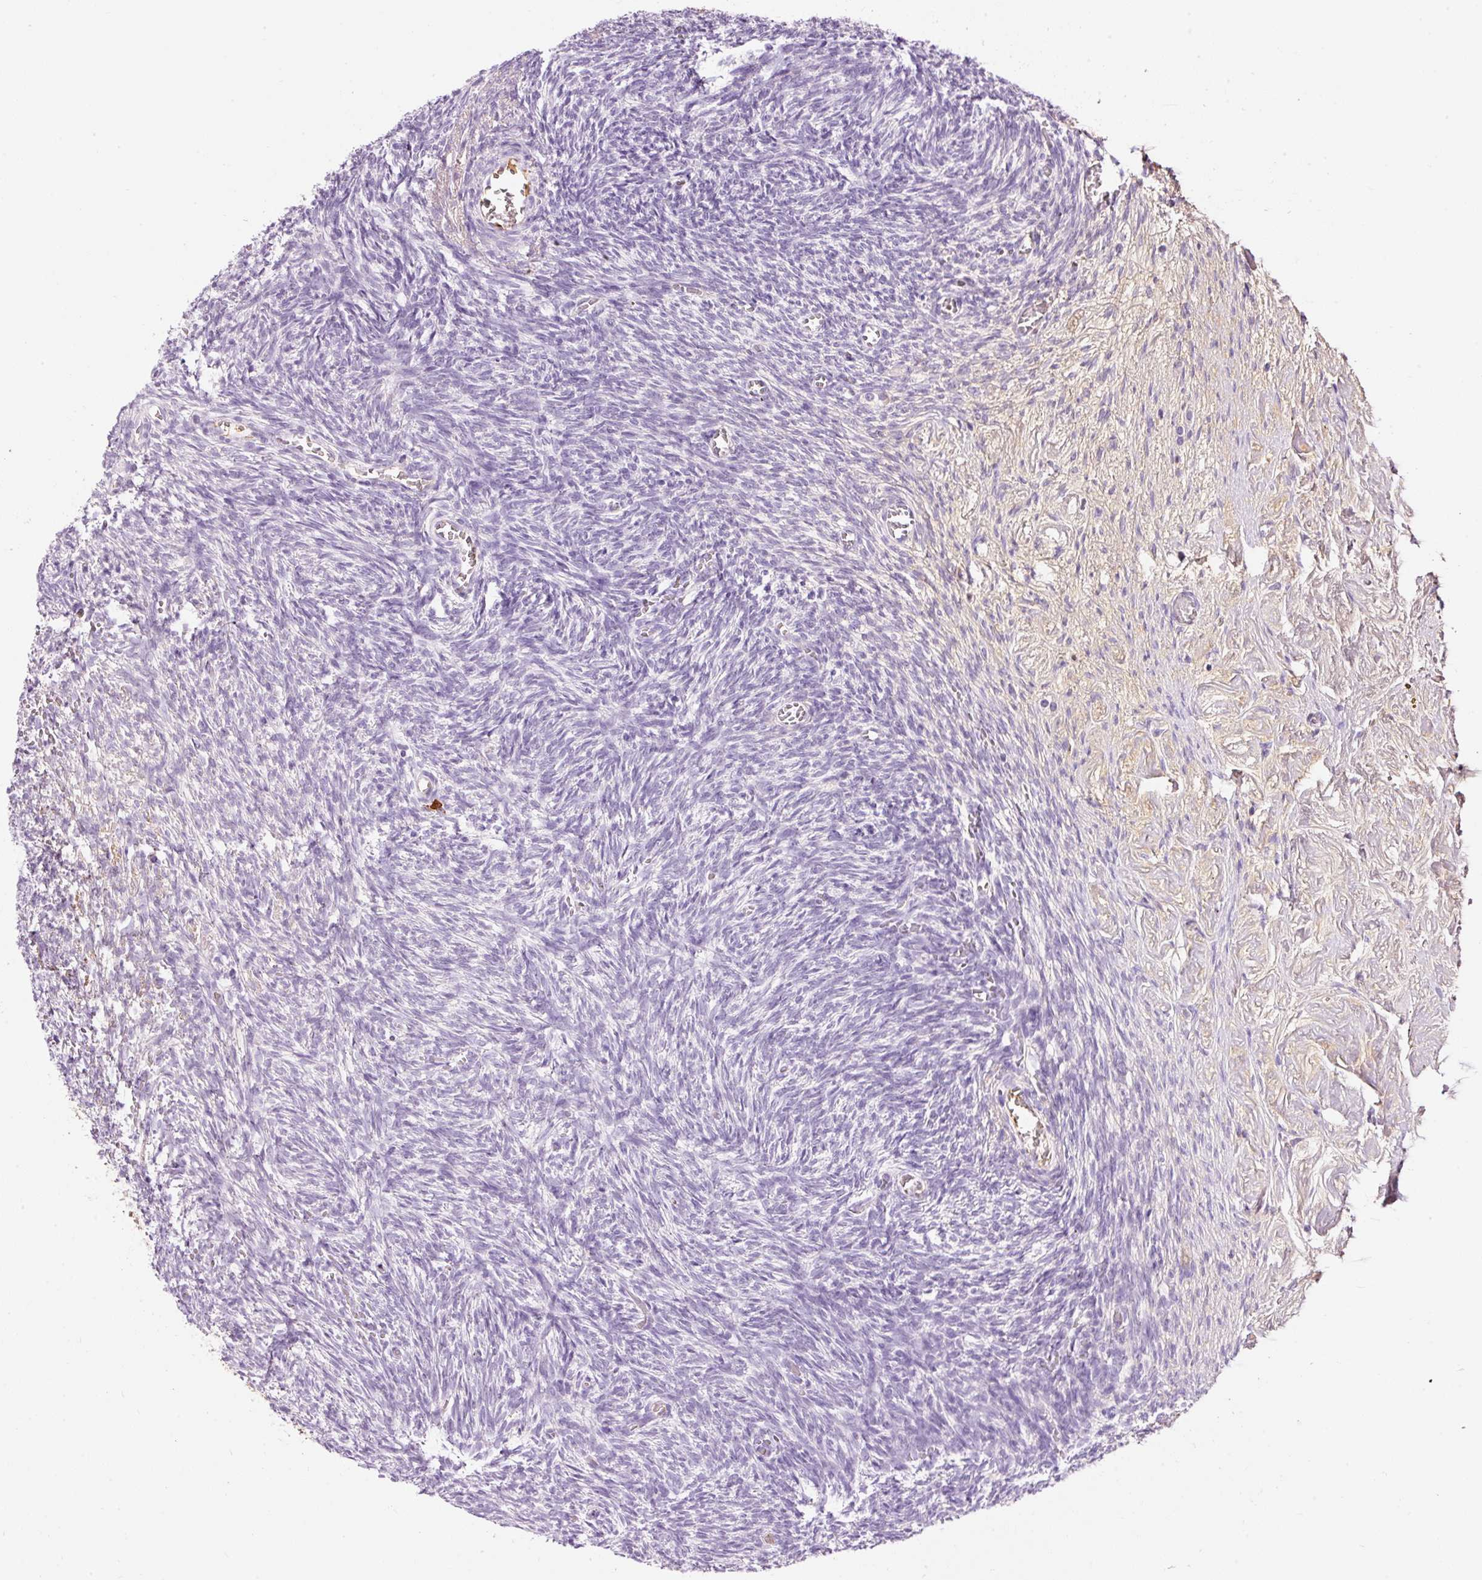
{"staining": {"intensity": "negative", "quantity": "none", "location": "none"}, "tissue": "ovary", "cell_type": "Ovarian stroma cells", "image_type": "normal", "snomed": [{"axis": "morphology", "description": "Normal tissue, NOS"}, {"axis": "topography", "description": "Ovary"}], "caption": "Immunohistochemistry (IHC) photomicrograph of benign human ovary stained for a protein (brown), which exhibits no expression in ovarian stroma cells. Nuclei are stained in blue.", "gene": "PRPF38B", "patient": {"sex": "female", "age": 67}}